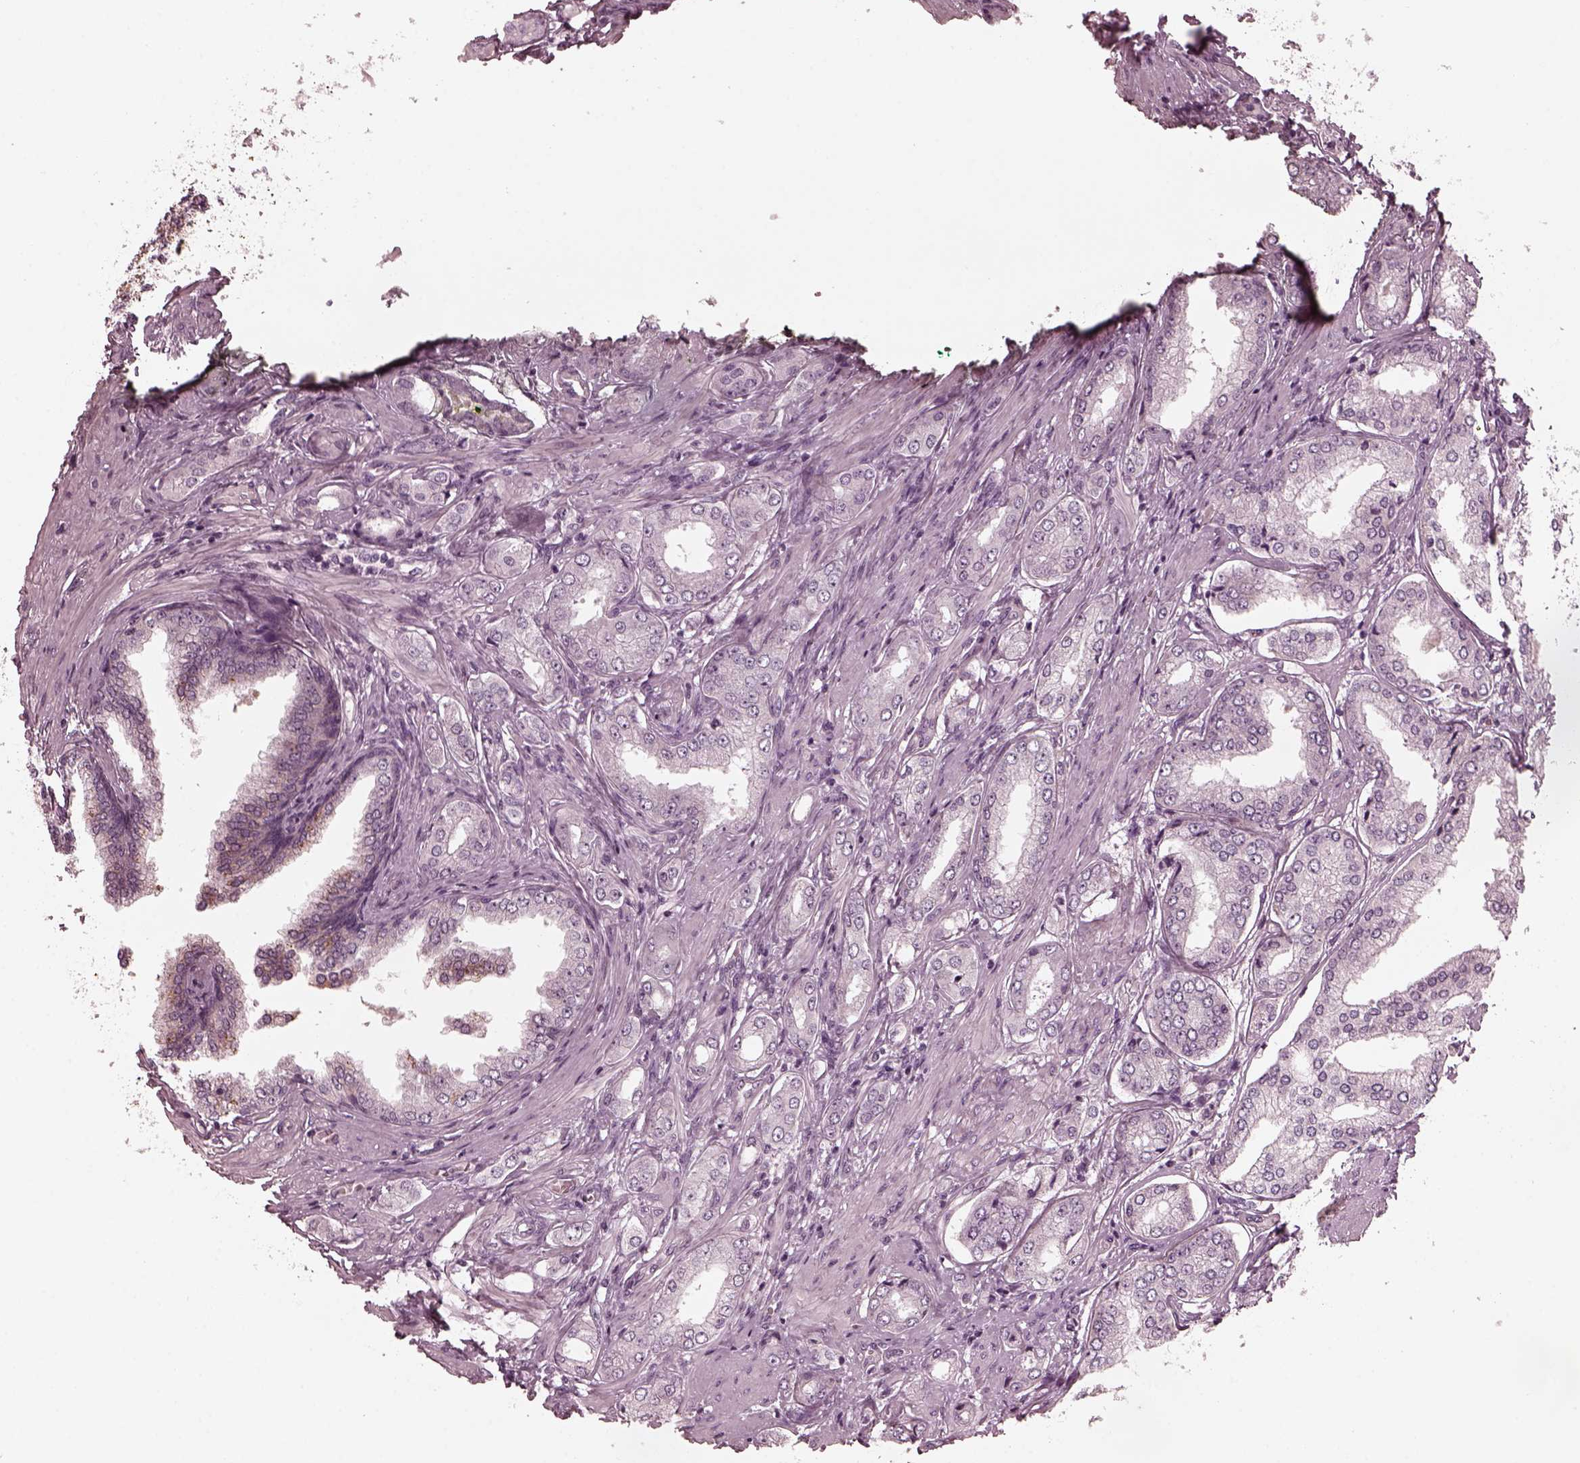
{"staining": {"intensity": "weak", "quantity": "25%-75%", "location": "cytoplasmic/membranous"}, "tissue": "prostate cancer", "cell_type": "Tumor cells", "image_type": "cancer", "snomed": [{"axis": "morphology", "description": "Adenocarcinoma, NOS"}, {"axis": "topography", "description": "Prostate"}], "caption": "The micrograph shows staining of prostate cancer, revealing weak cytoplasmic/membranous protein expression (brown color) within tumor cells. The staining was performed using DAB (3,3'-diaminobenzidine), with brown indicating positive protein expression. Nuclei are stained blue with hematoxylin.", "gene": "KIF6", "patient": {"sex": "male", "age": 63}}